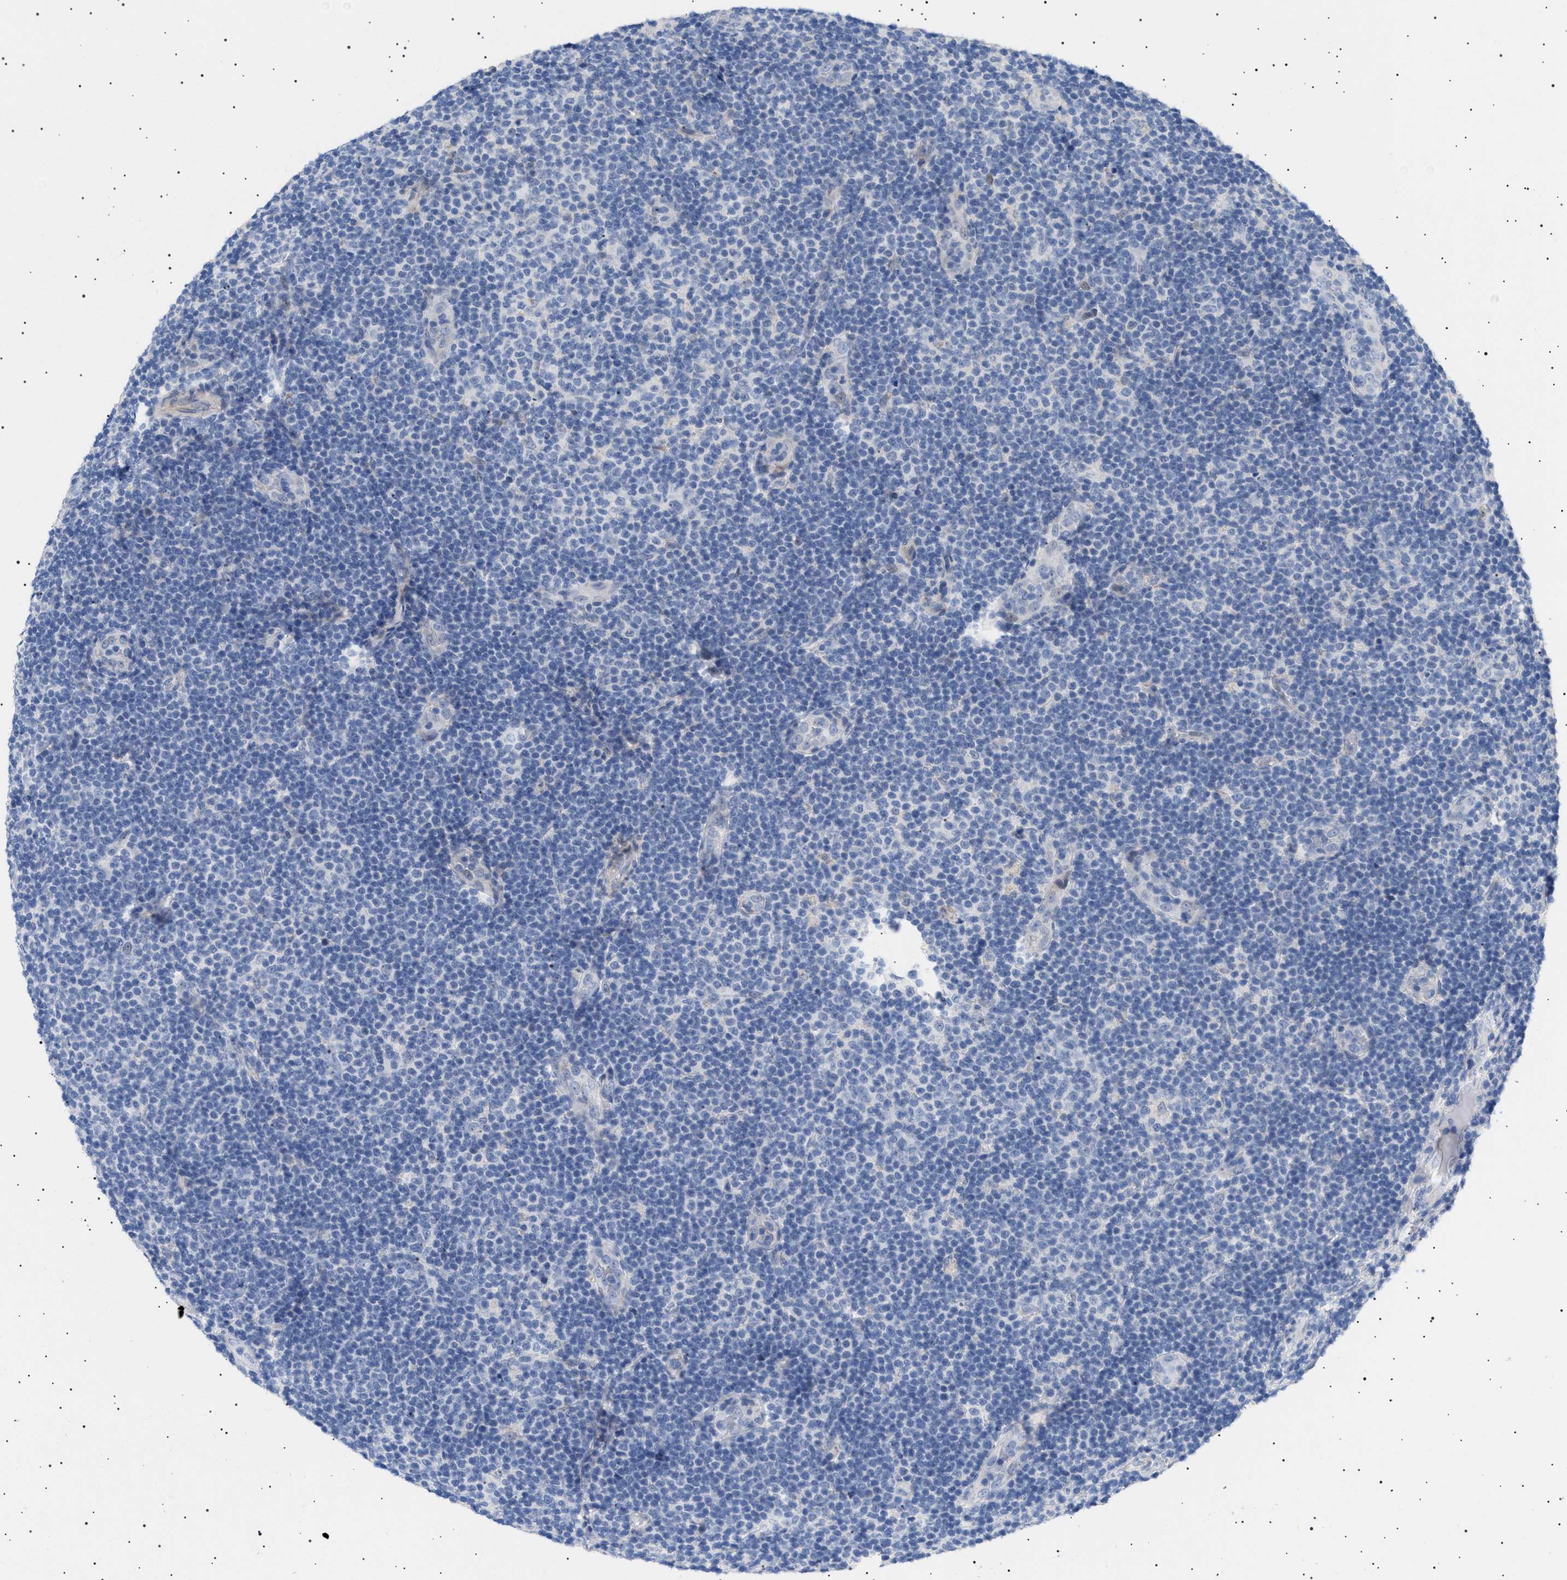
{"staining": {"intensity": "negative", "quantity": "none", "location": "none"}, "tissue": "lymphoma", "cell_type": "Tumor cells", "image_type": "cancer", "snomed": [{"axis": "morphology", "description": "Malignant lymphoma, non-Hodgkin's type, Low grade"}, {"axis": "topography", "description": "Lymph node"}], "caption": "This is an IHC histopathology image of human lymphoma. There is no staining in tumor cells.", "gene": "HTR1A", "patient": {"sex": "male", "age": 83}}